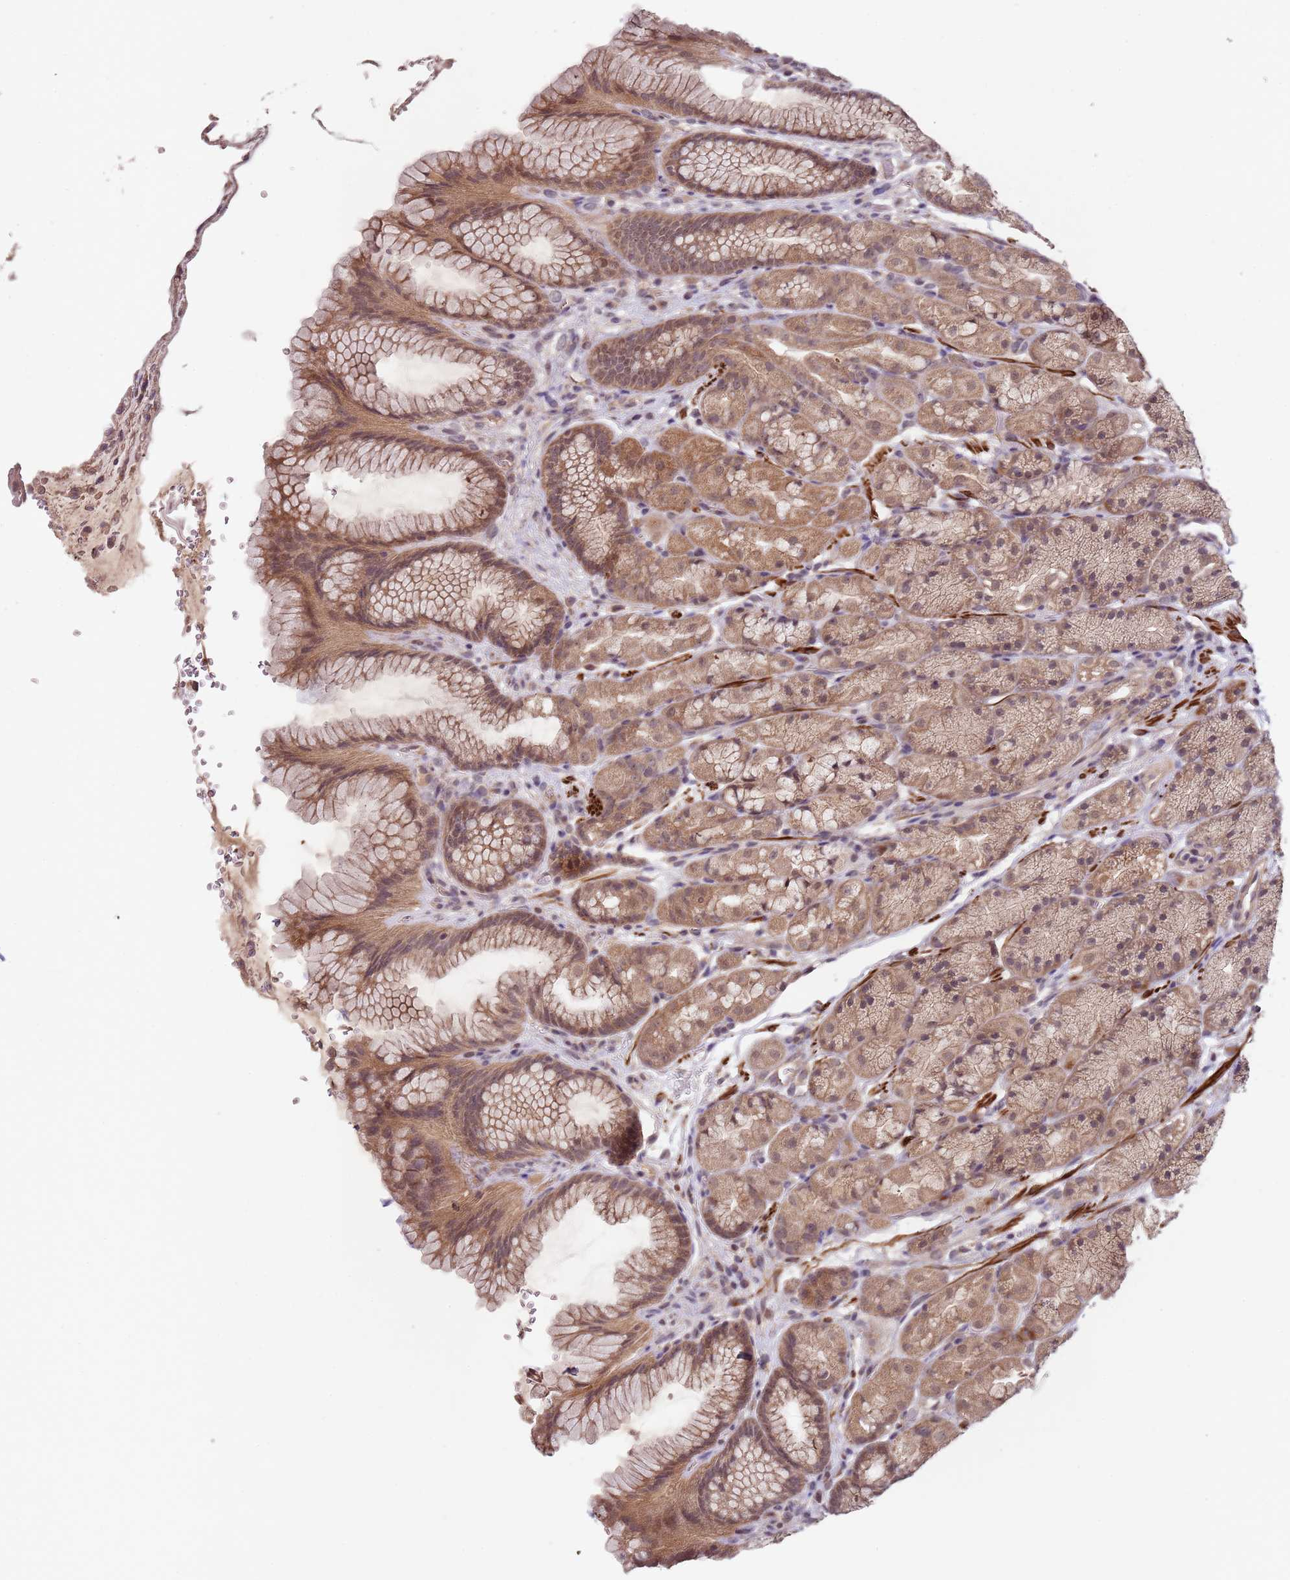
{"staining": {"intensity": "moderate", "quantity": ">75%", "location": "cytoplasmic/membranous,nuclear"}, "tissue": "stomach", "cell_type": "Glandular cells", "image_type": "normal", "snomed": [{"axis": "morphology", "description": "Normal tissue, NOS"}, {"axis": "topography", "description": "Stomach"}], "caption": "About >75% of glandular cells in normal stomach display moderate cytoplasmic/membranous,nuclear protein positivity as visualized by brown immunohistochemical staining.", "gene": "LIN37", "patient": {"sex": "male", "age": 63}}